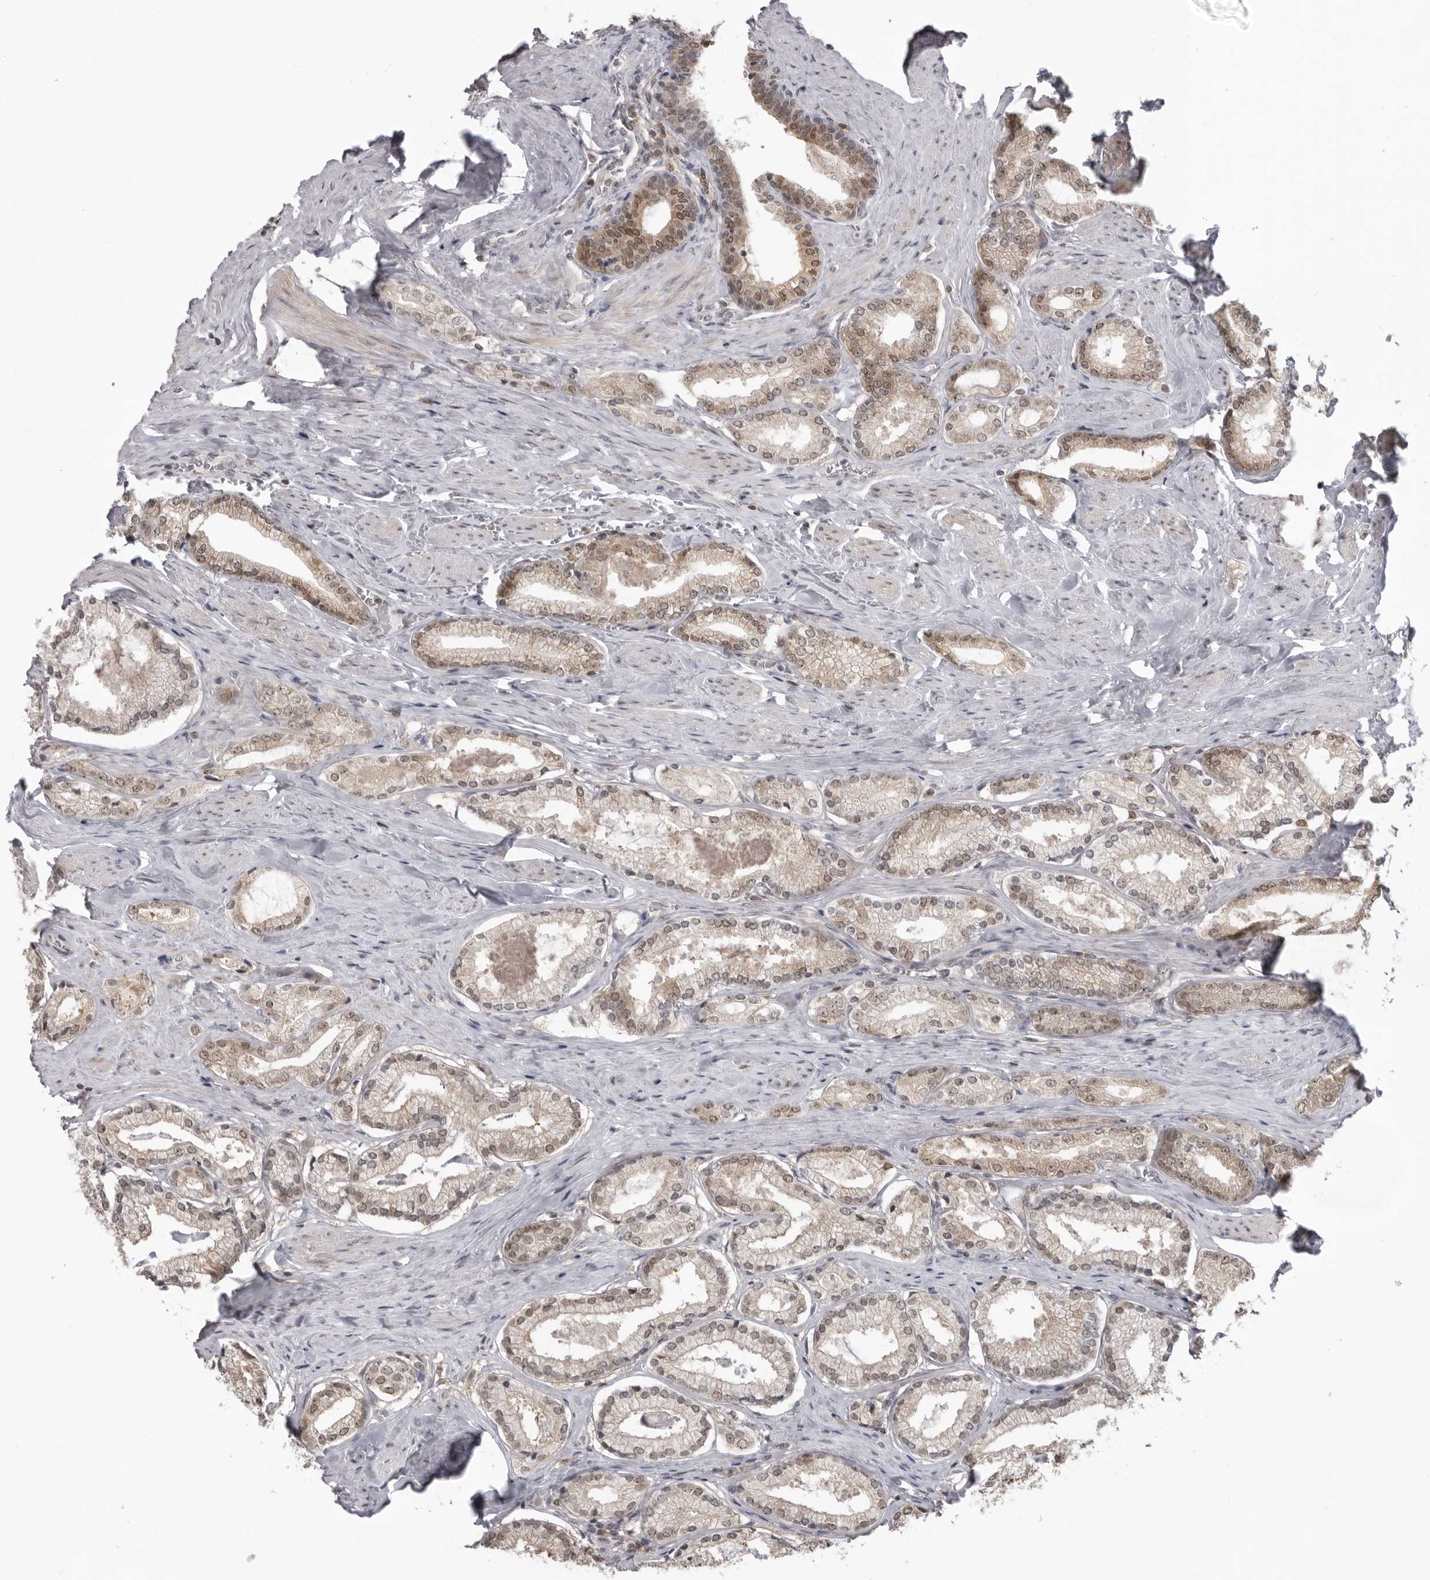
{"staining": {"intensity": "weak", "quantity": ">75%", "location": "cytoplasmic/membranous,nuclear"}, "tissue": "prostate cancer", "cell_type": "Tumor cells", "image_type": "cancer", "snomed": [{"axis": "morphology", "description": "Adenocarcinoma, Low grade"}, {"axis": "topography", "description": "Prostate"}], "caption": "The image reveals staining of prostate cancer (low-grade adenocarcinoma), revealing weak cytoplasmic/membranous and nuclear protein expression (brown color) within tumor cells.", "gene": "PDCL3", "patient": {"sex": "male", "age": 71}}